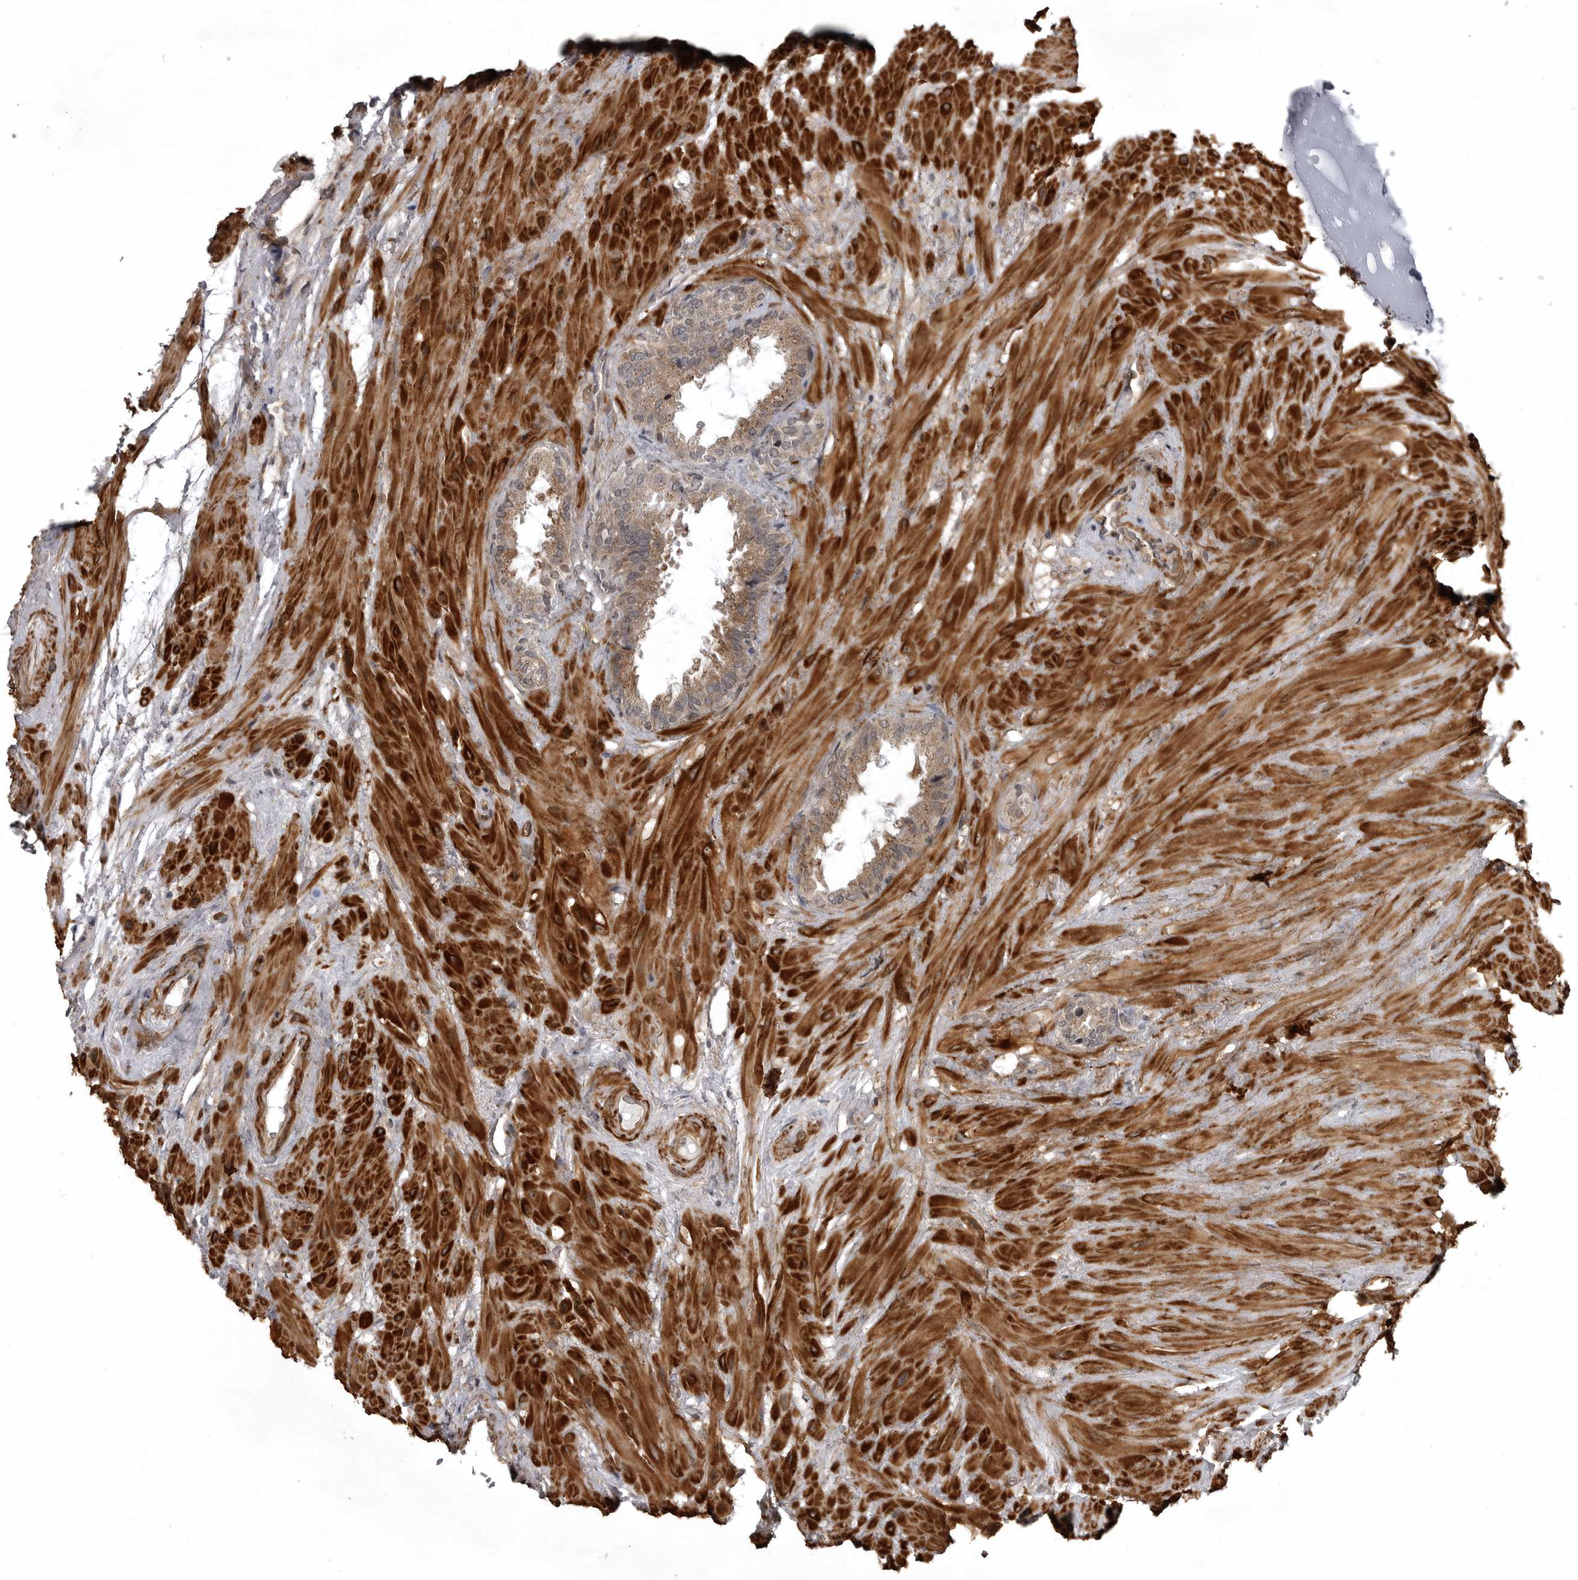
{"staining": {"intensity": "moderate", "quantity": ">75%", "location": "cytoplasmic/membranous"}, "tissue": "seminal vesicle", "cell_type": "Glandular cells", "image_type": "normal", "snomed": [{"axis": "morphology", "description": "Normal tissue, NOS"}, {"axis": "topography", "description": "Seminal veicle"}], "caption": "Glandular cells exhibit medium levels of moderate cytoplasmic/membranous positivity in about >75% of cells in benign seminal vesicle.", "gene": "SNX16", "patient": {"sex": "male", "age": 46}}